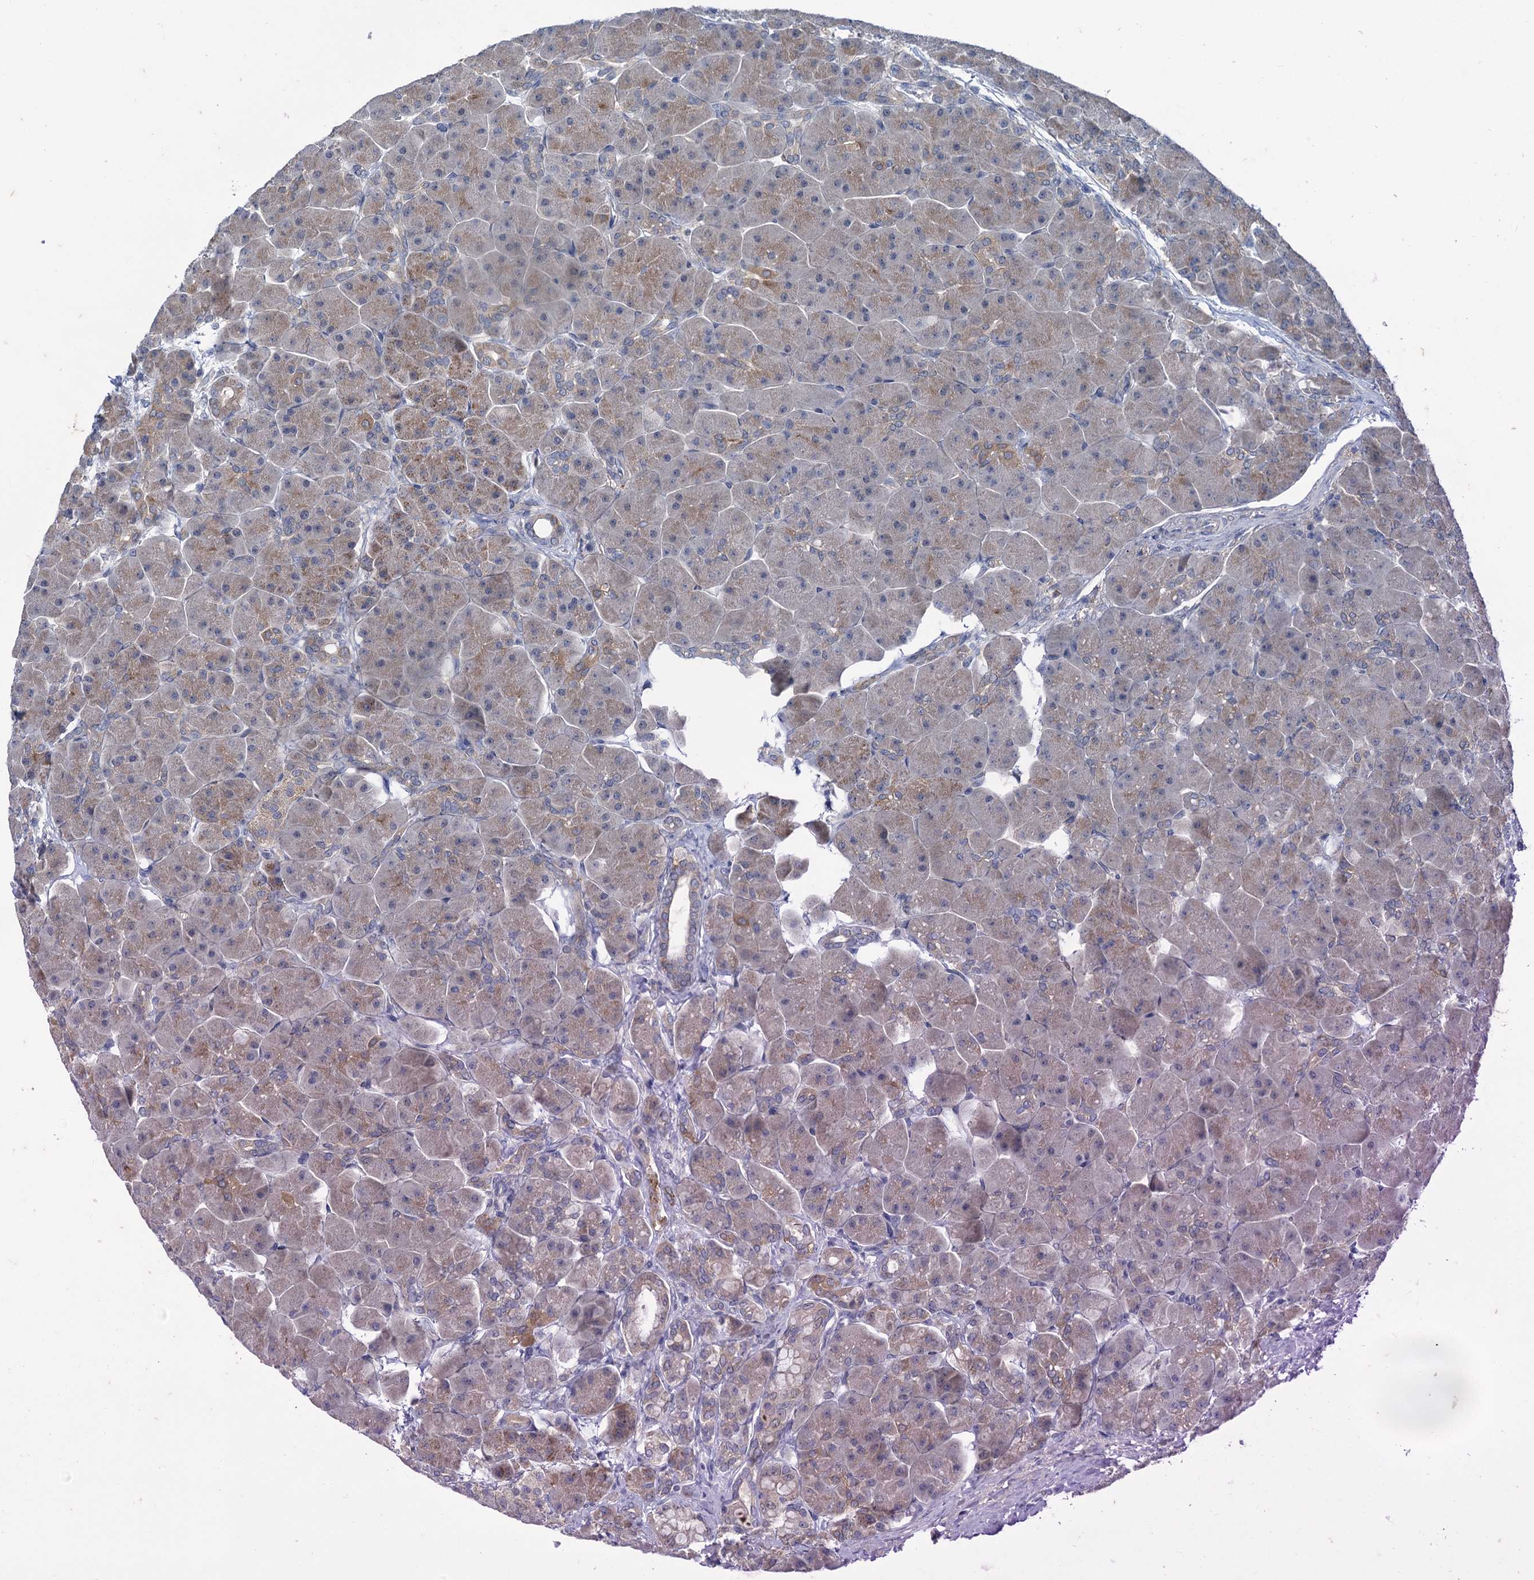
{"staining": {"intensity": "moderate", "quantity": "25%-75%", "location": "cytoplasmic/membranous"}, "tissue": "pancreas", "cell_type": "Exocrine glandular cells", "image_type": "normal", "snomed": [{"axis": "morphology", "description": "Normal tissue, NOS"}, {"axis": "topography", "description": "Pancreas"}], "caption": "Immunohistochemistry micrograph of unremarkable human pancreas stained for a protein (brown), which exhibits medium levels of moderate cytoplasmic/membranous staining in about 25%-75% of exocrine glandular cells.", "gene": "MID1IP1", "patient": {"sex": "male", "age": 66}}